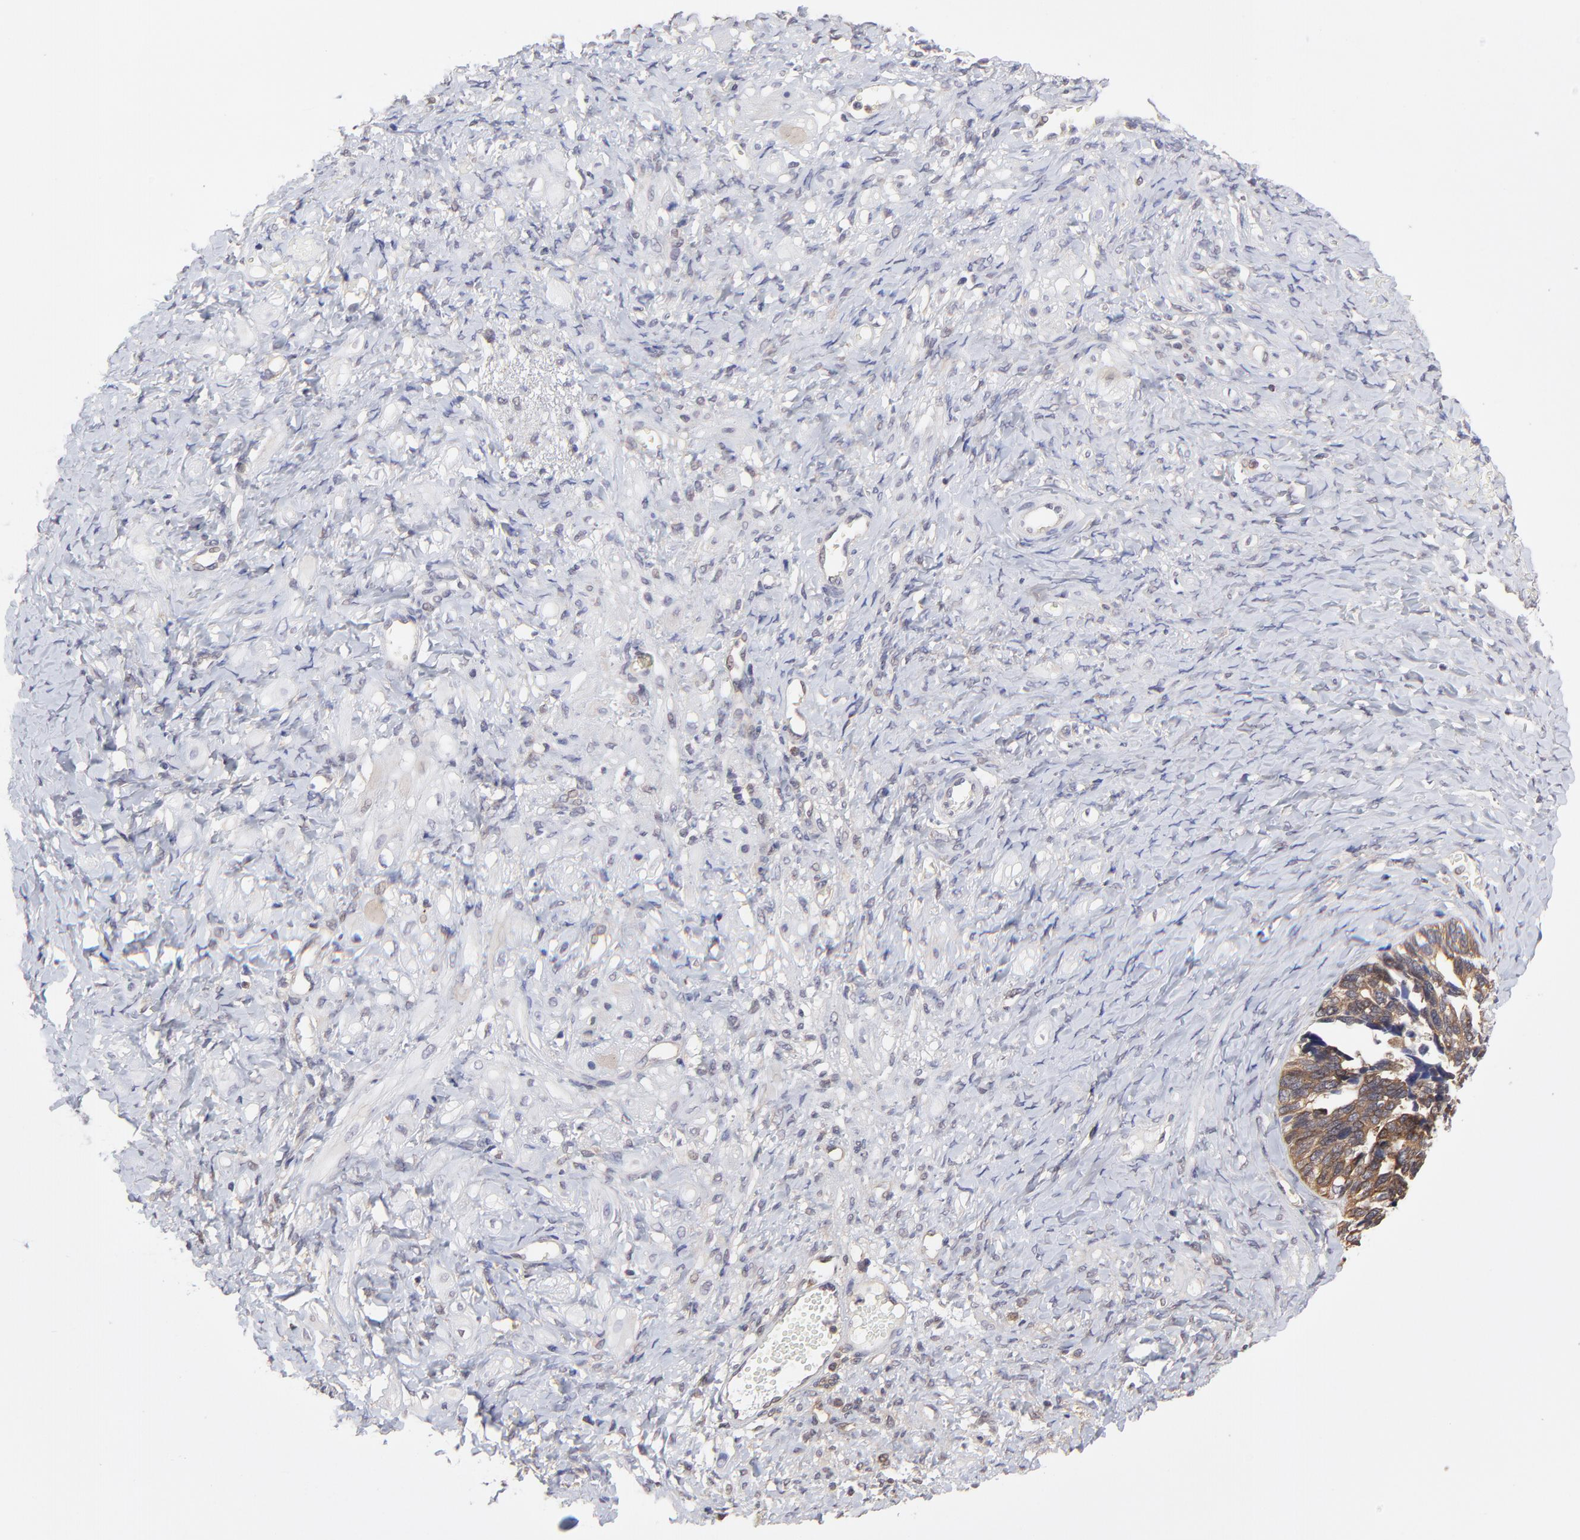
{"staining": {"intensity": "weak", "quantity": ">75%", "location": "cytoplasmic/membranous"}, "tissue": "ovarian cancer", "cell_type": "Tumor cells", "image_type": "cancer", "snomed": [{"axis": "morphology", "description": "Cystadenocarcinoma, serous, NOS"}, {"axis": "topography", "description": "Ovary"}], "caption": "A low amount of weak cytoplasmic/membranous staining is appreciated in approximately >75% of tumor cells in ovarian cancer tissue.", "gene": "GART", "patient": {"sex": "female", "age": 77}}